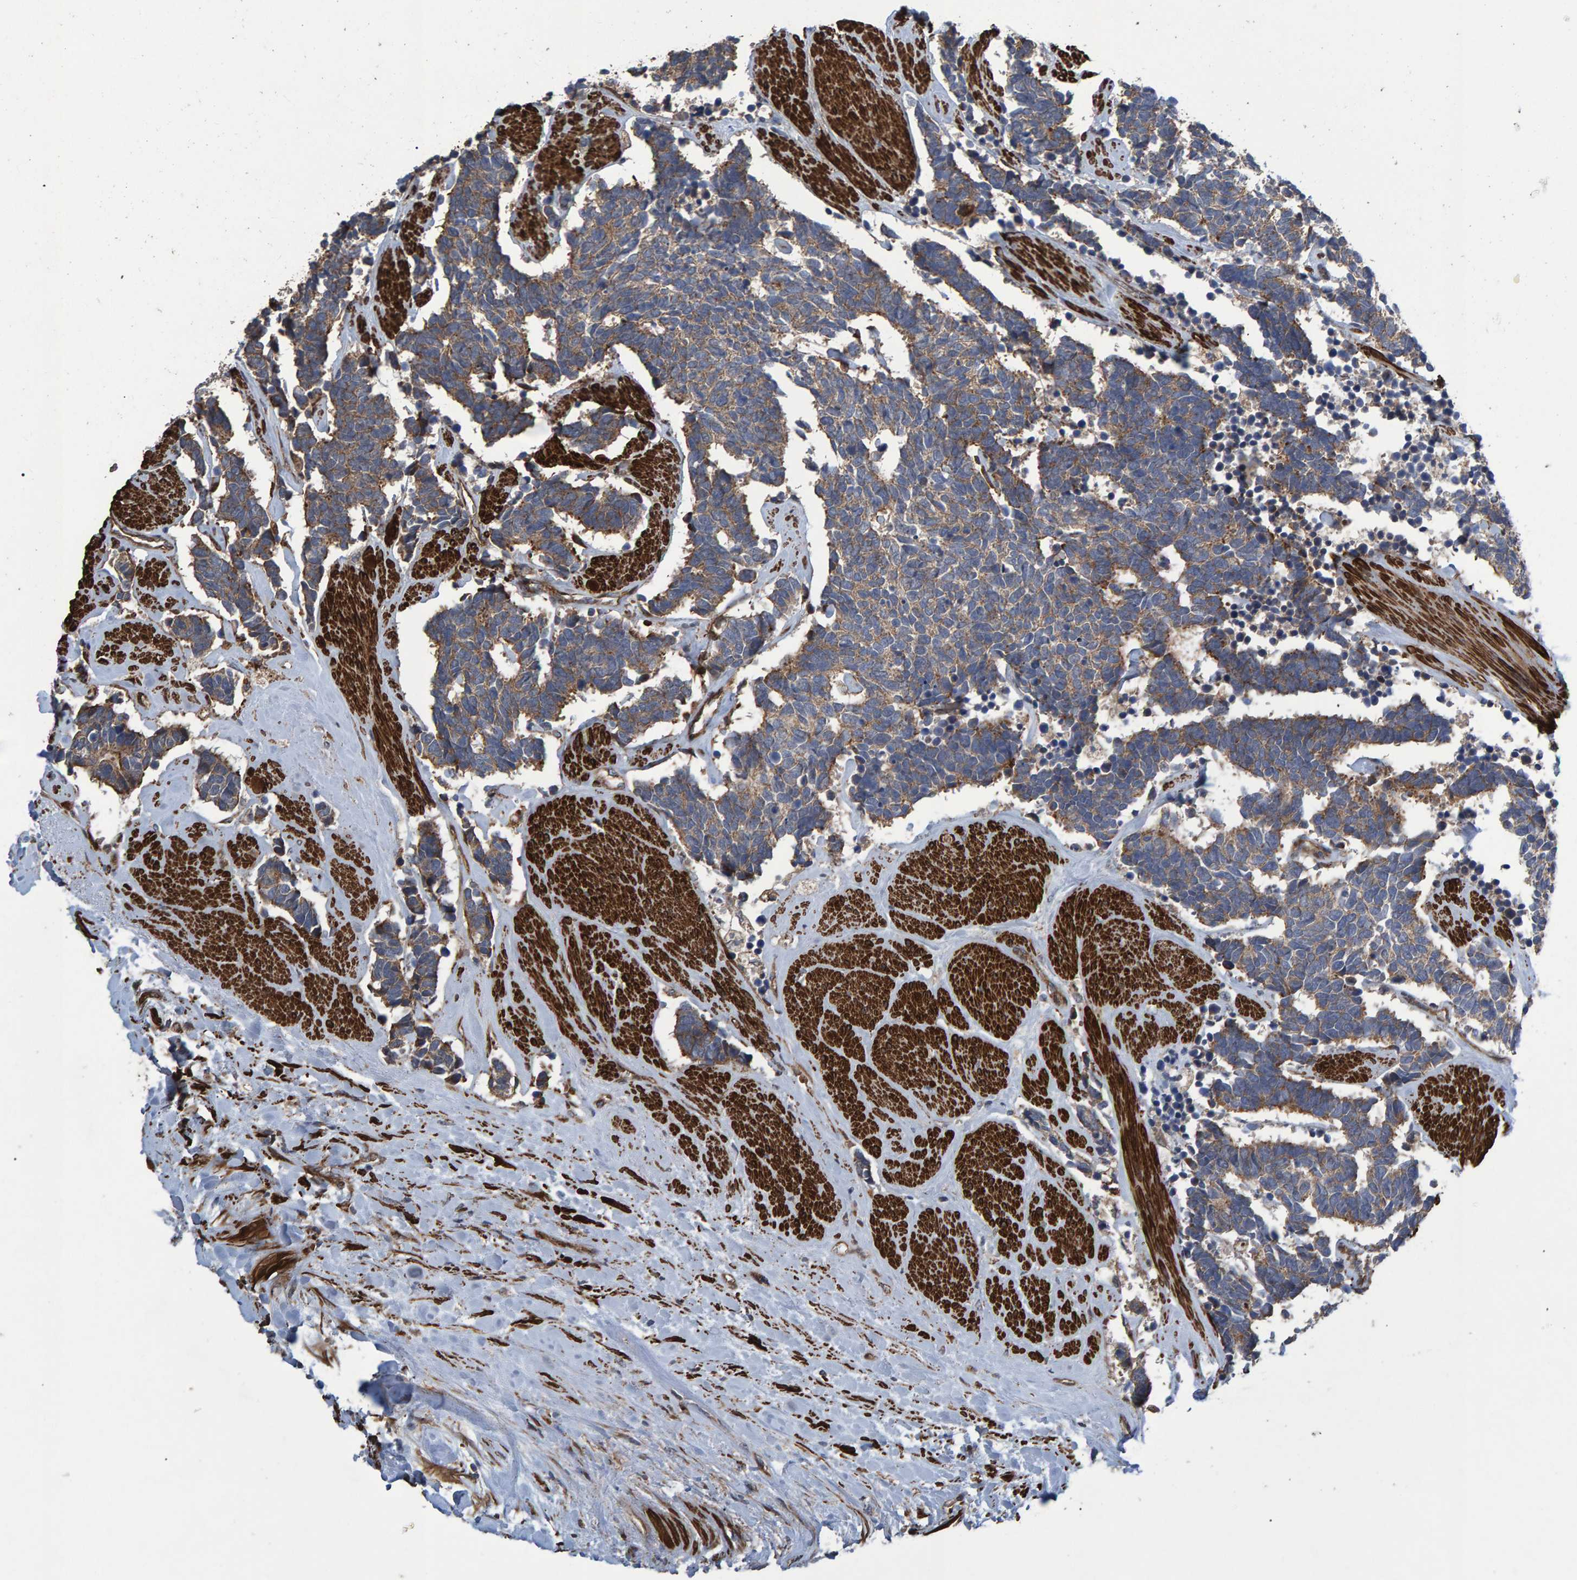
{"staining": {"intensity": "moderate", "quantity": ">75%", "location": "cytoplasmic/membranous"}, "tissue": "carcinoid", "cell_type": "Tumor cells", "image_type": "cancer", "snomed": [{"axis": "morphology", "description": "Carcinoma, NOS"}, {"axis": "morphology", "description": "Carcinoid, malignant, NOS"}, {"axis": "topography", "description": "Urinary bladder"}], "caption": "Protein staining by immunohistochemistry demonstrates moderate cytoplasmic/membranous expression in approximately >75% of tumor cells in carcinoid. (Brightfield microscopy of DAB IHC at high magnification).", "gene": "SLIT2", "patient": {"sex": "male", "age": 57}}